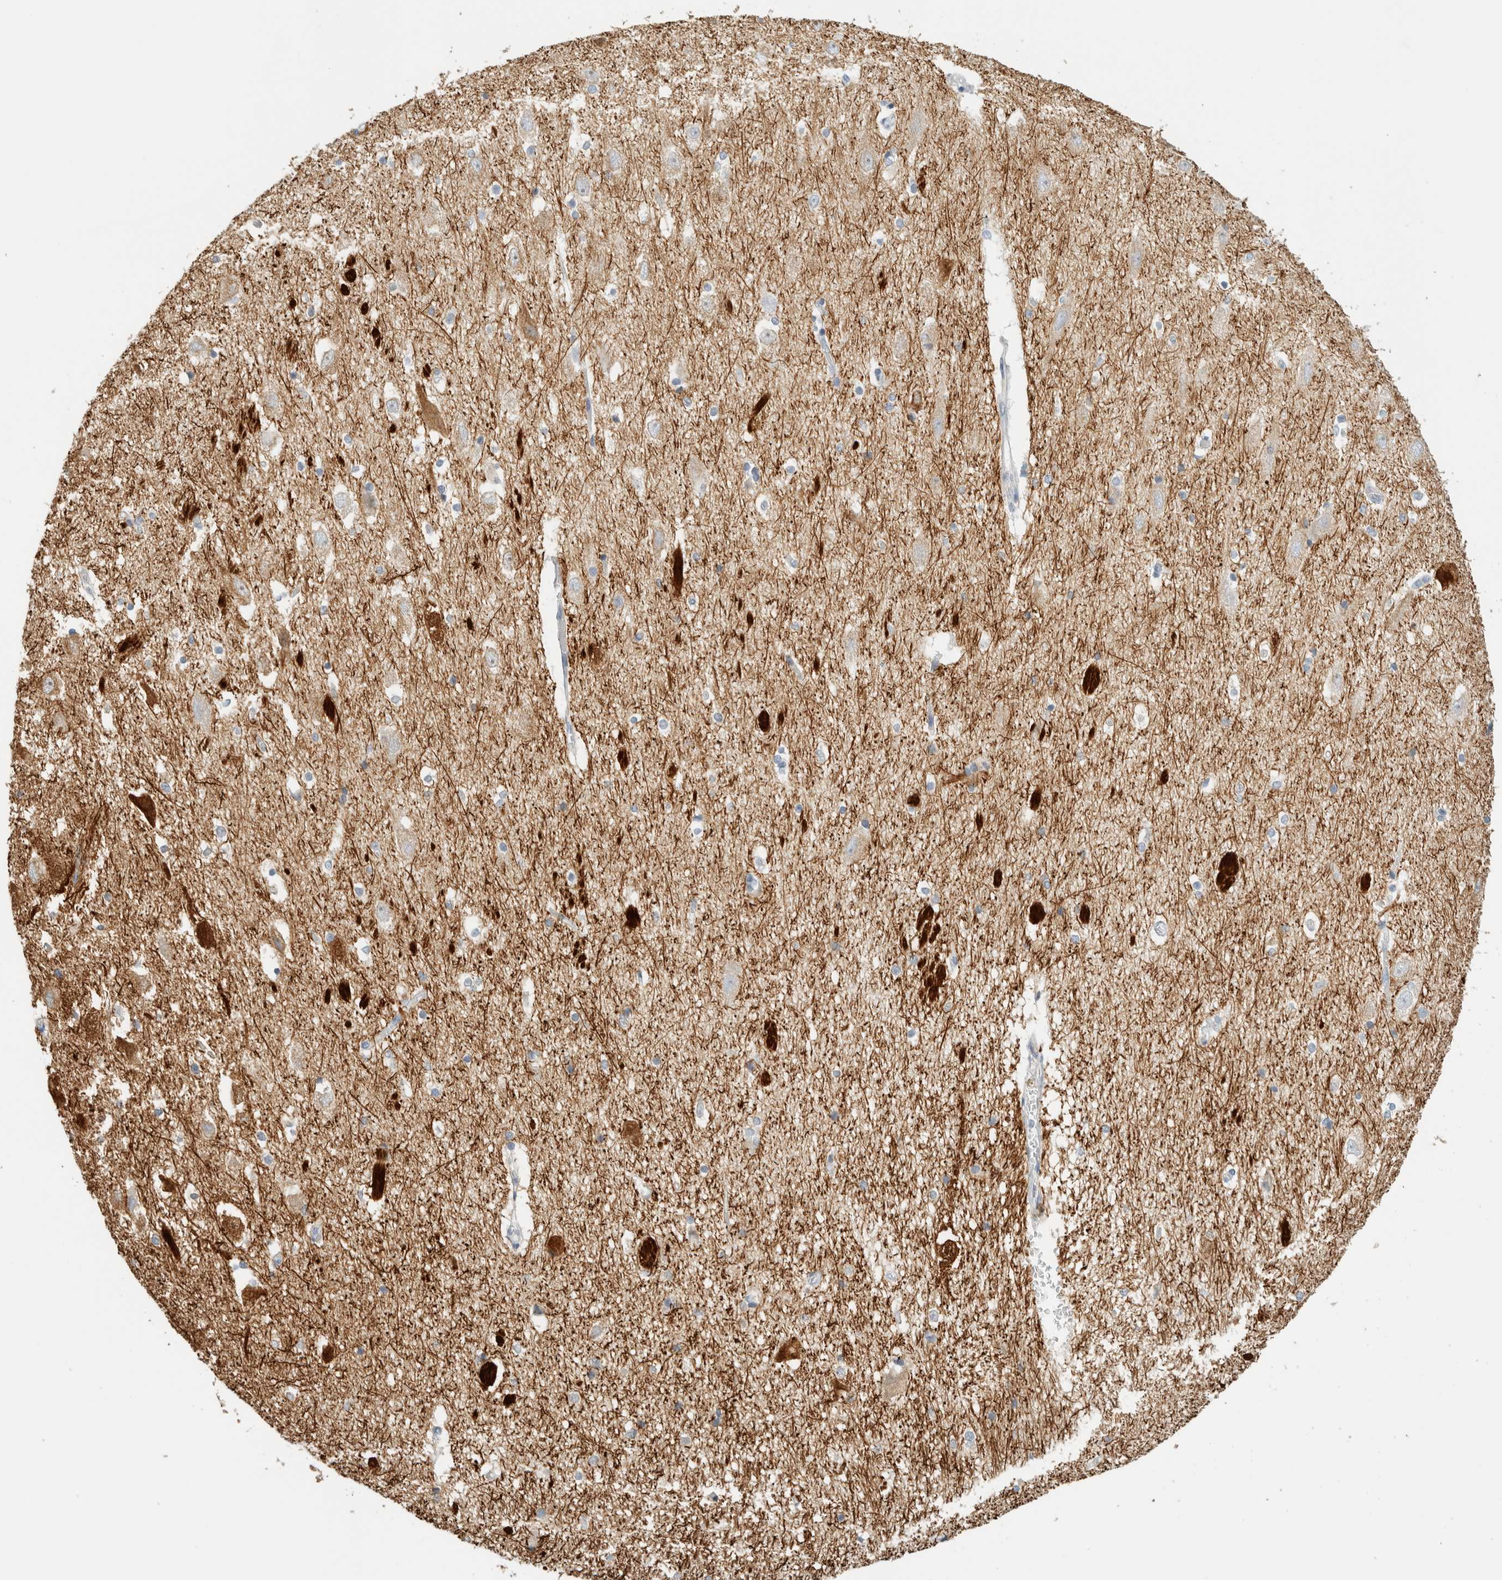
{"staining": {"intensity": "negative", "quantity": "none", "location": "none"}, "tissue": "hippocampus", "cell_type": "Glial cells", "image_type": "normal", "snomed": [{"axis": "morphology", "description": "Normal tissue, NOS"}, {"axis": "topography", "description": "Hippocampus"}], "caption": "High magnification brightfield microscopy of normal hippocampus stained with DAB (3,3'-diaminobenzidine) (brown) and counterstained with hematoxylin (blue): glial cells show no significant staining.", "gene": "NEFM", "patient": {"sex": "female", "age": 19}}